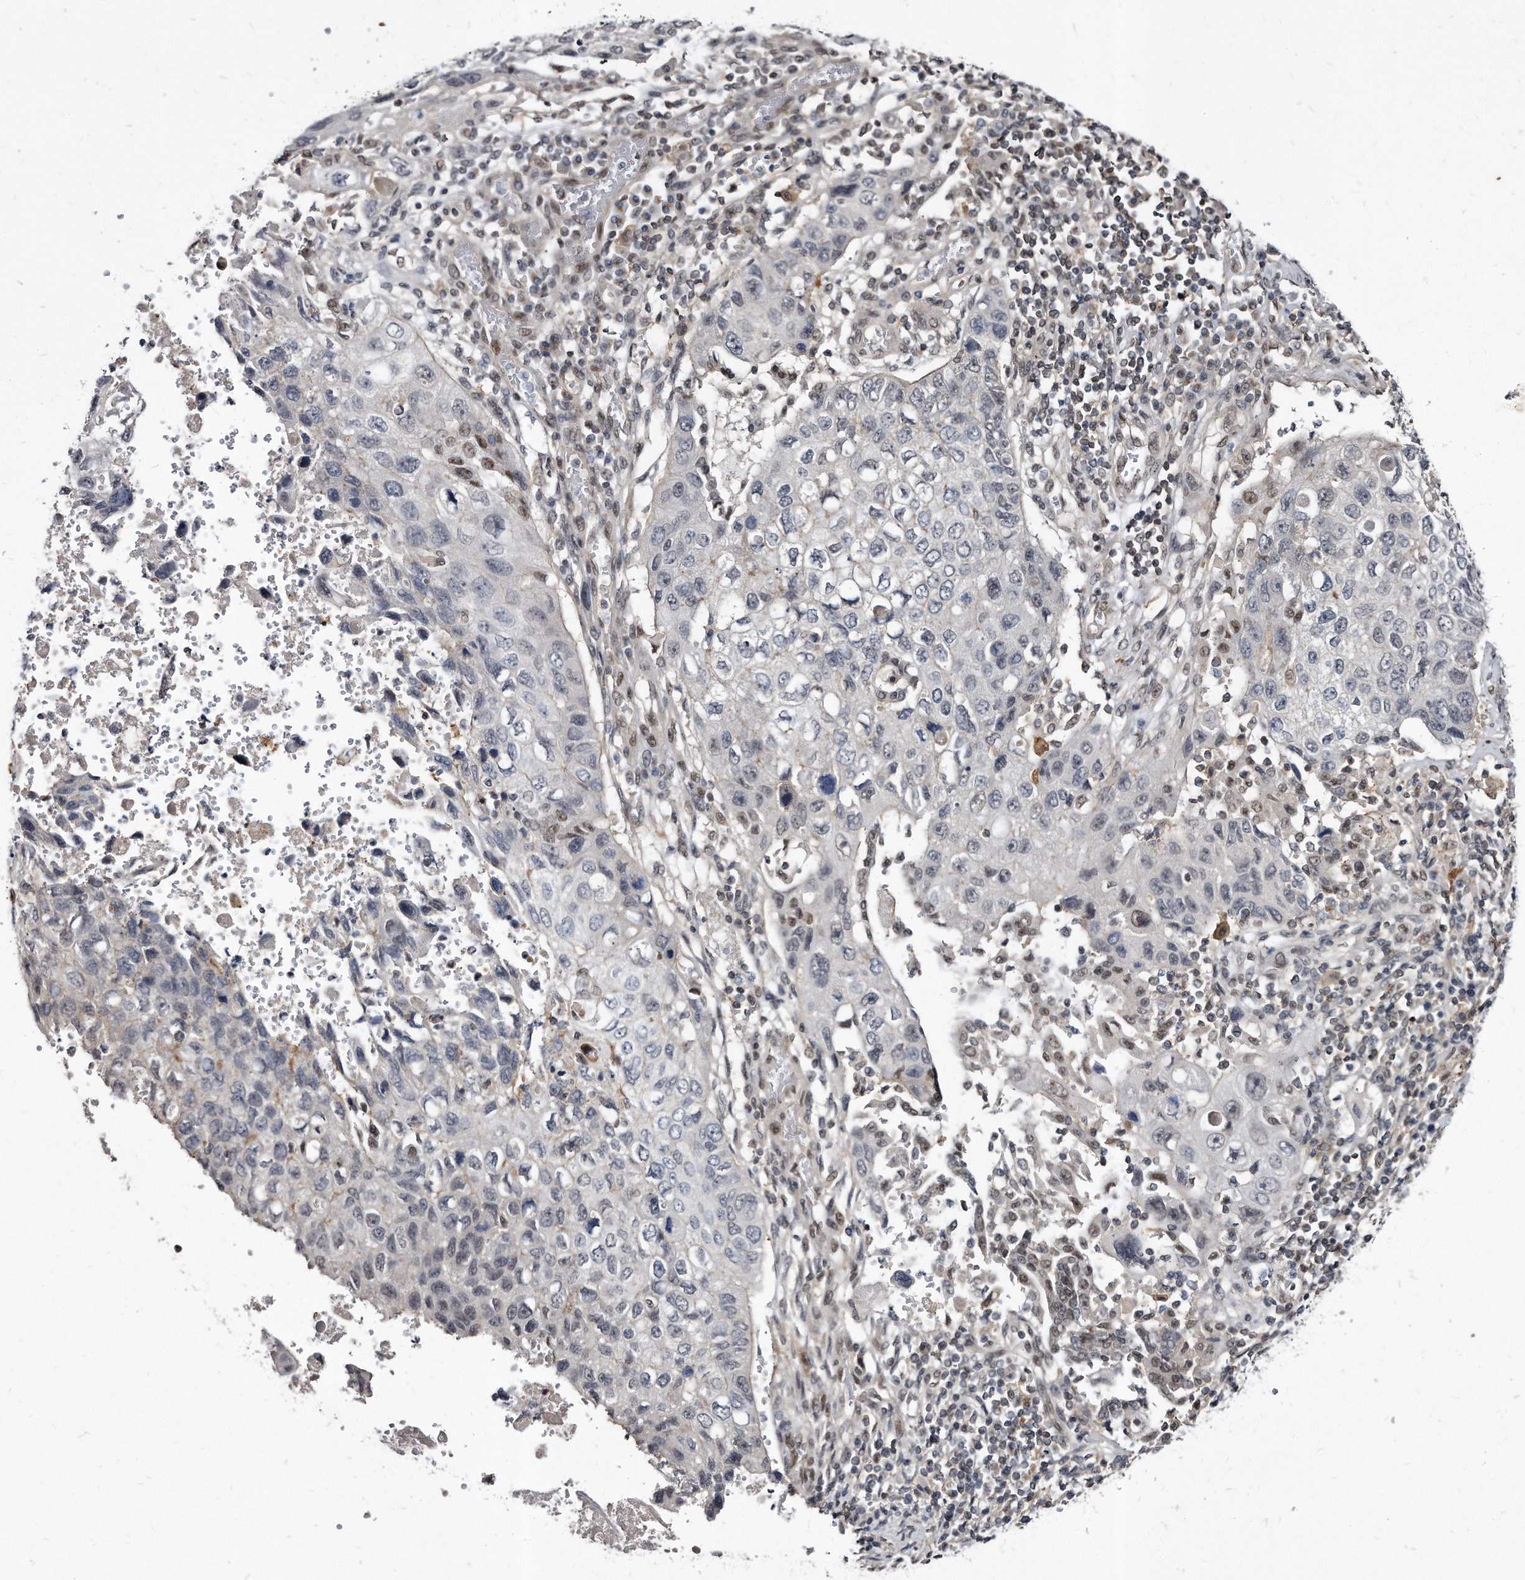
{"staining": {"intensity": "negative", "quantity": "none", "location": "none"}, "tissue": "lung cancer", "cell_type": "Tumor cells", "image_type": "cancer", "snomed": [{"axis": "morphology", "description": "Squamous cell carcinoma, NOS"}, {"axis": "topography", "description": "Lung"}], "caption": "DAB (3,3'-diaminobenzidine) immunohistochemical staining of squamous cell carcinoma (lung) reveals no significant staining in tumor cells.", "gene": "KLHDC3", "patient": {"sex": "male", "age": 61}}